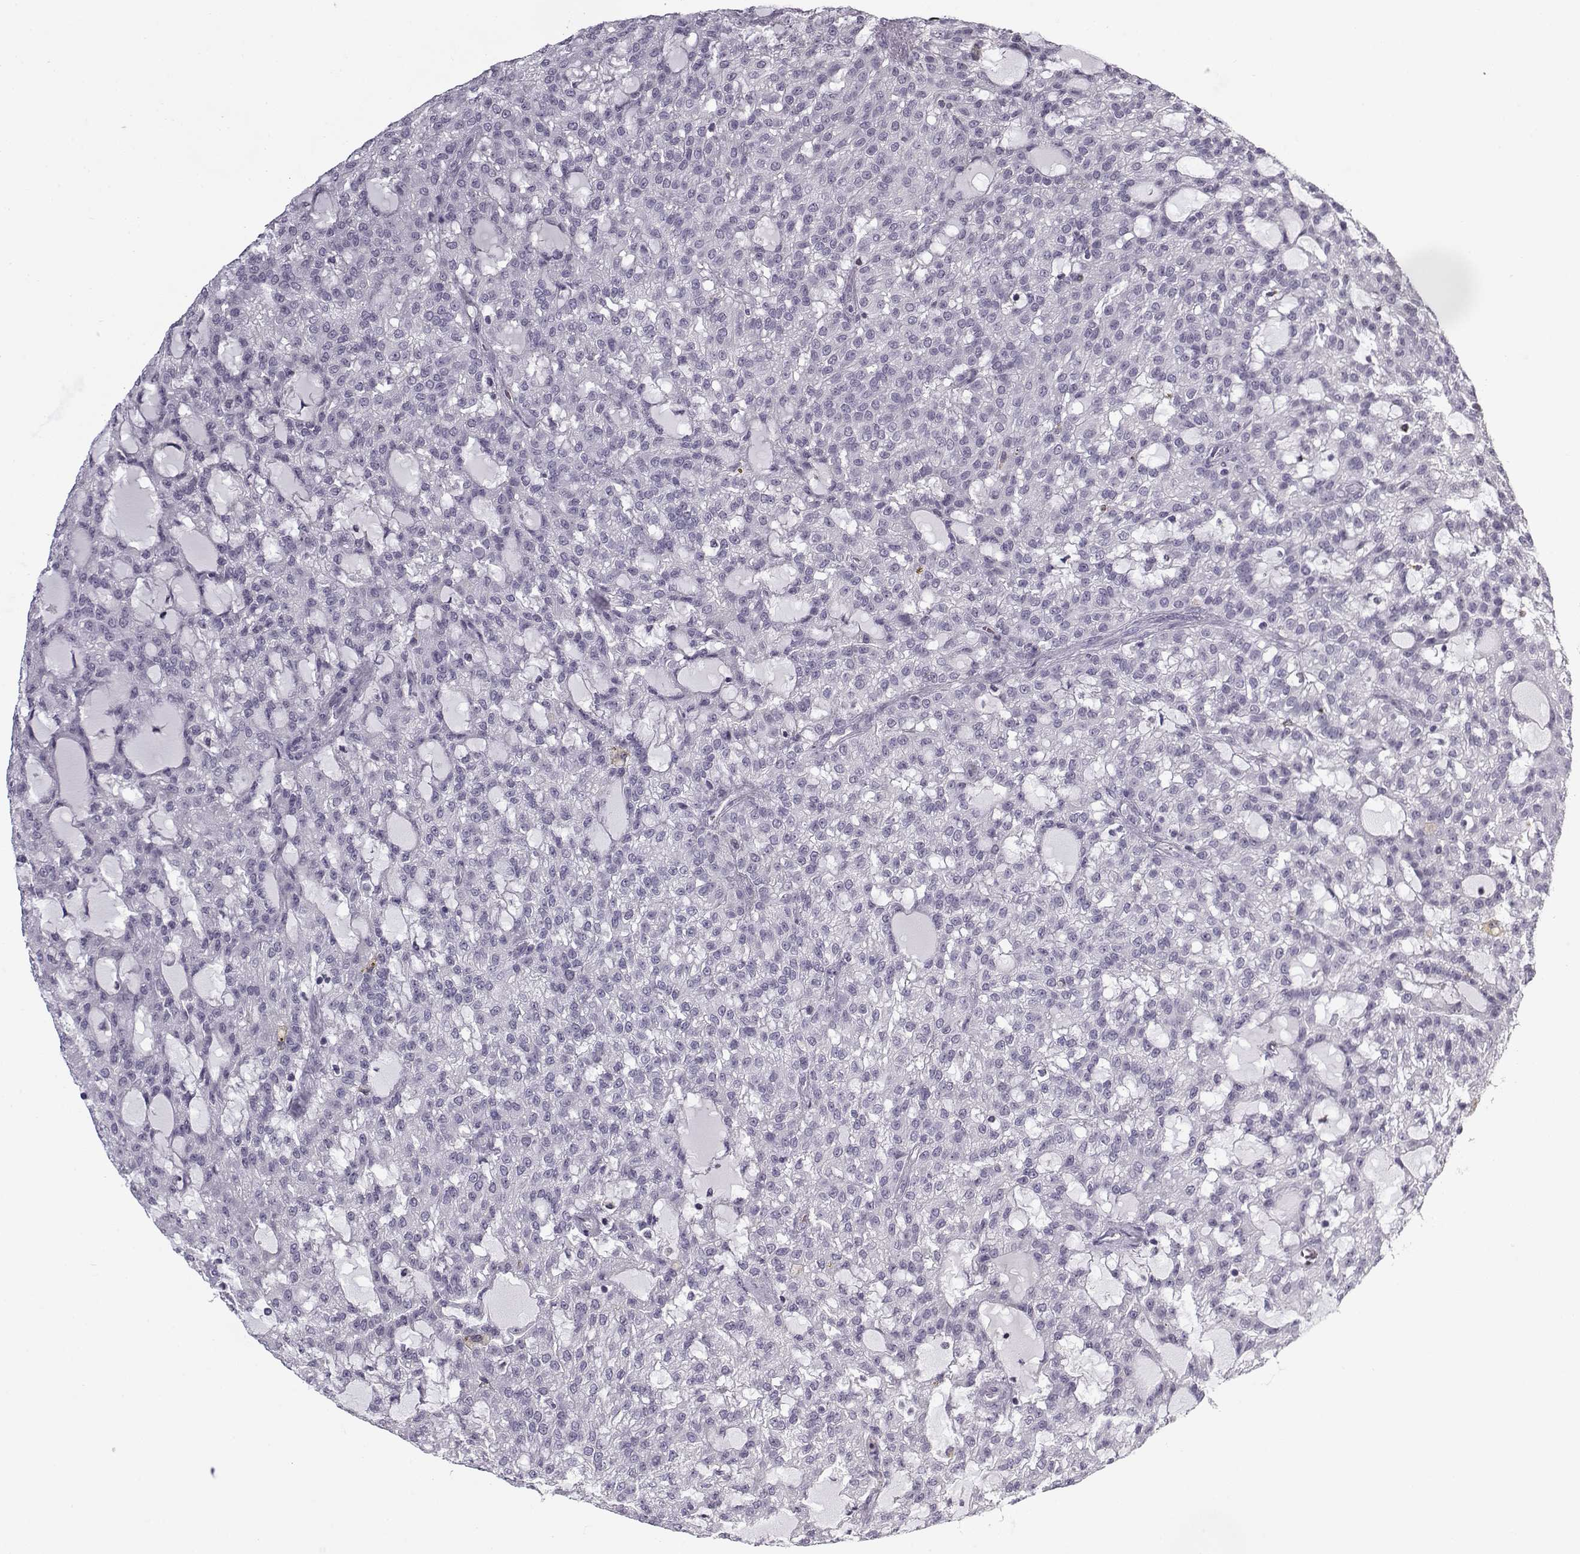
{"staining": {"intensity": "negative", "quantity": "none", "location": "none"}, "tissue": "renal cancer", "cell_type": "Tumor cells", "image_type": "cancer", "snomed": [{"axis": "morphology", "description": "Adenocarcinoma, NOS"}, {"axis": "topography", "description": "Kidney"}], "caption": "Immunohistochemistry photomicrograph of neoplastic tissue: human adenocarcinoma (renal) stained with DAB (3,3'-diaminobenzidine) shows no significant protein staining in tumor cells. (Brightfield microscopy of DAB (3,3'-diaminobenzidine) immunohistochemistry (IHC) at high magnification).", "gene": "SNCA", "patient": {"sex": "male", "age": 63}}